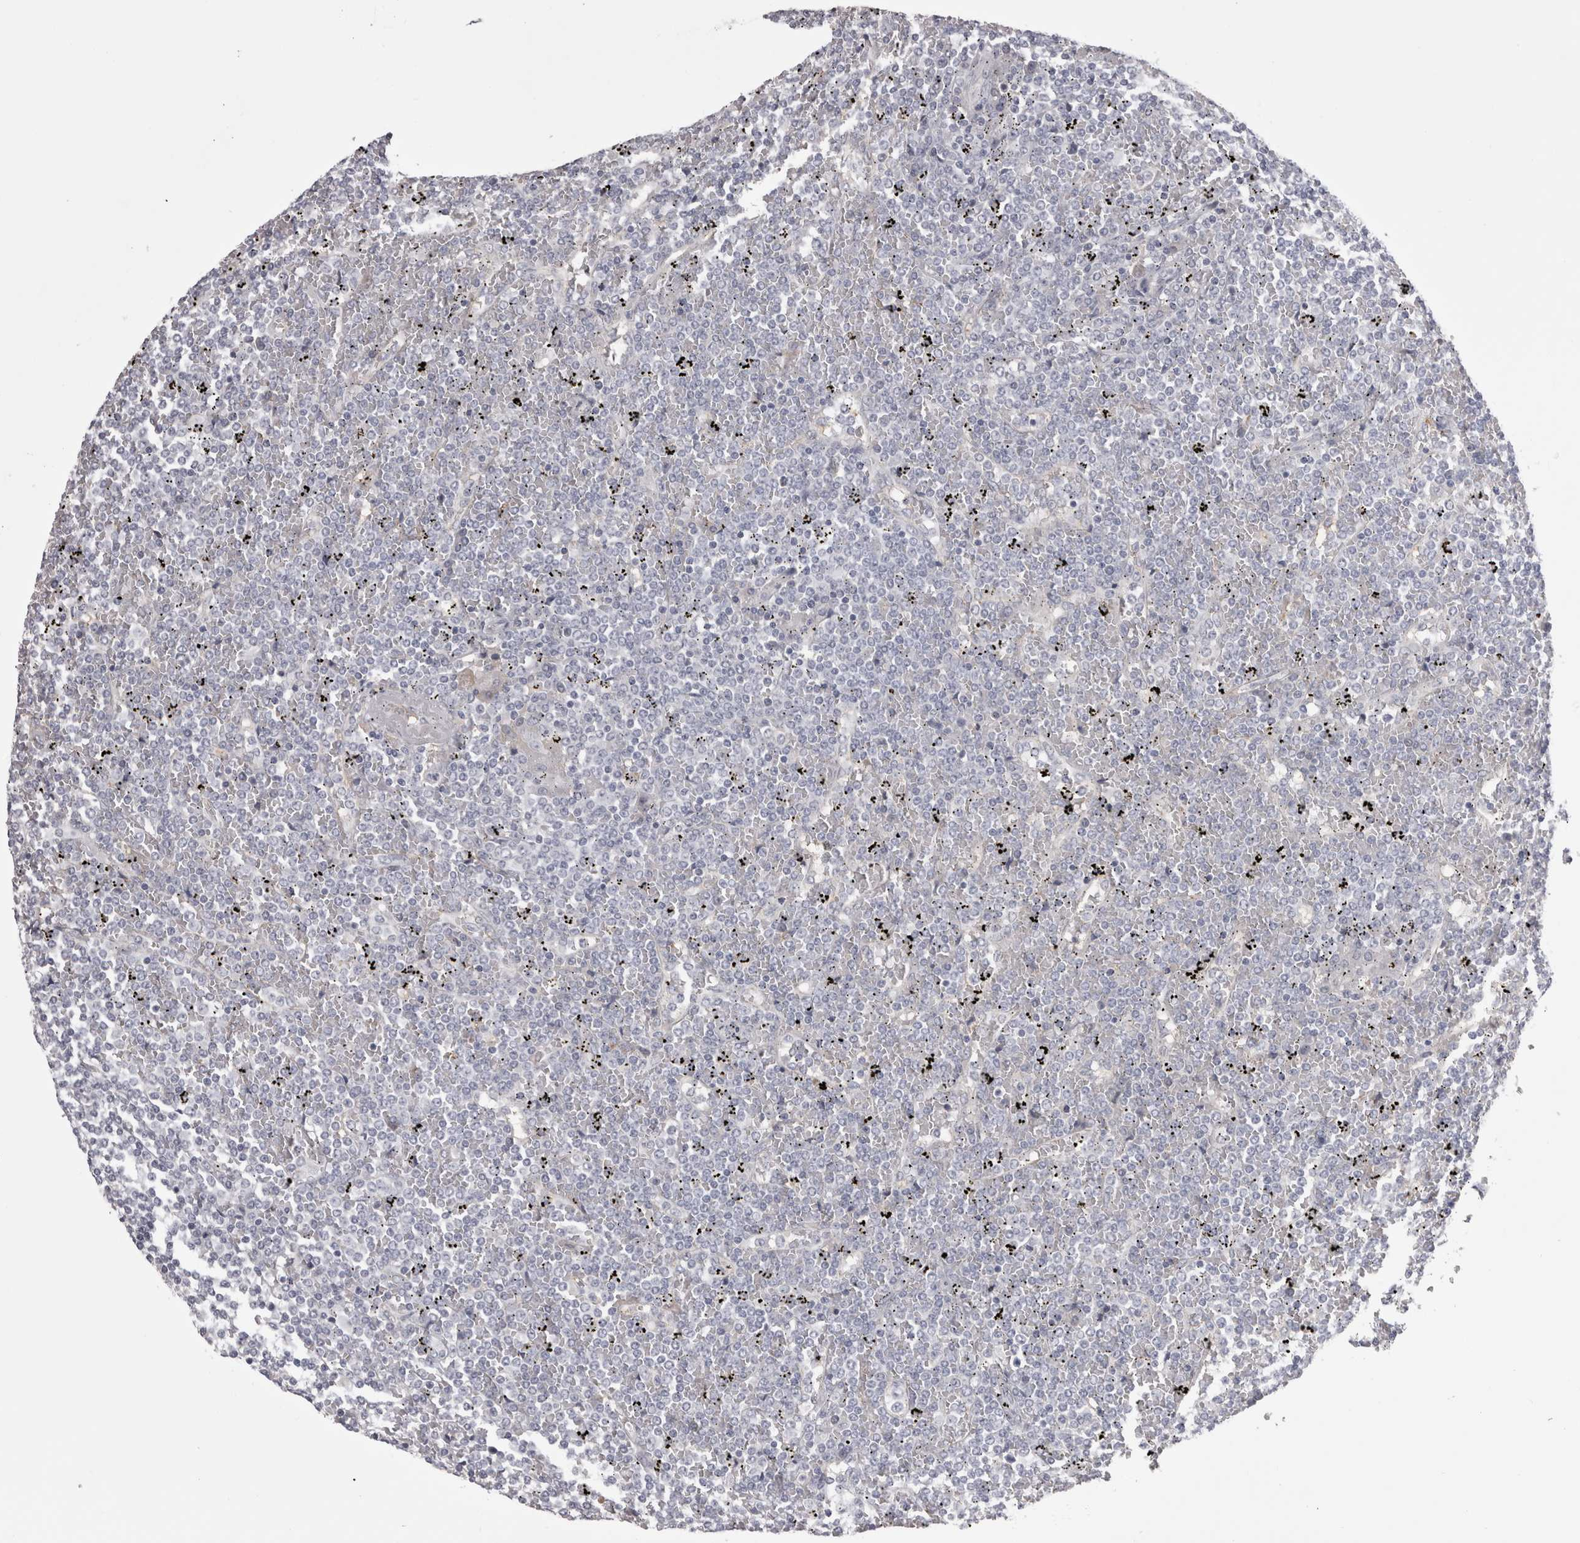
{"staining": {"intensity": "negative", "quantity": "none", "location": "none"}, "tissue": "lymphoma", "cell_type": "Tumor cells", "image_type": "cancer", "snomed": [{"axis": "morphology", "description": "Malignant lymphoma, non-Hodgkin's type, Low grade"}, {"axis": "topography", "description": "Spleen"}], "caption": "An IHC image of low-grade malignant lymphoma, non-Hodgkin's type is shown. There is no staining in tumor cells of low-grade malignant lymphoma, non-Hodgkin's type.", "gene": "SAA4", "patient": {"sex": "female", "age": 19}}